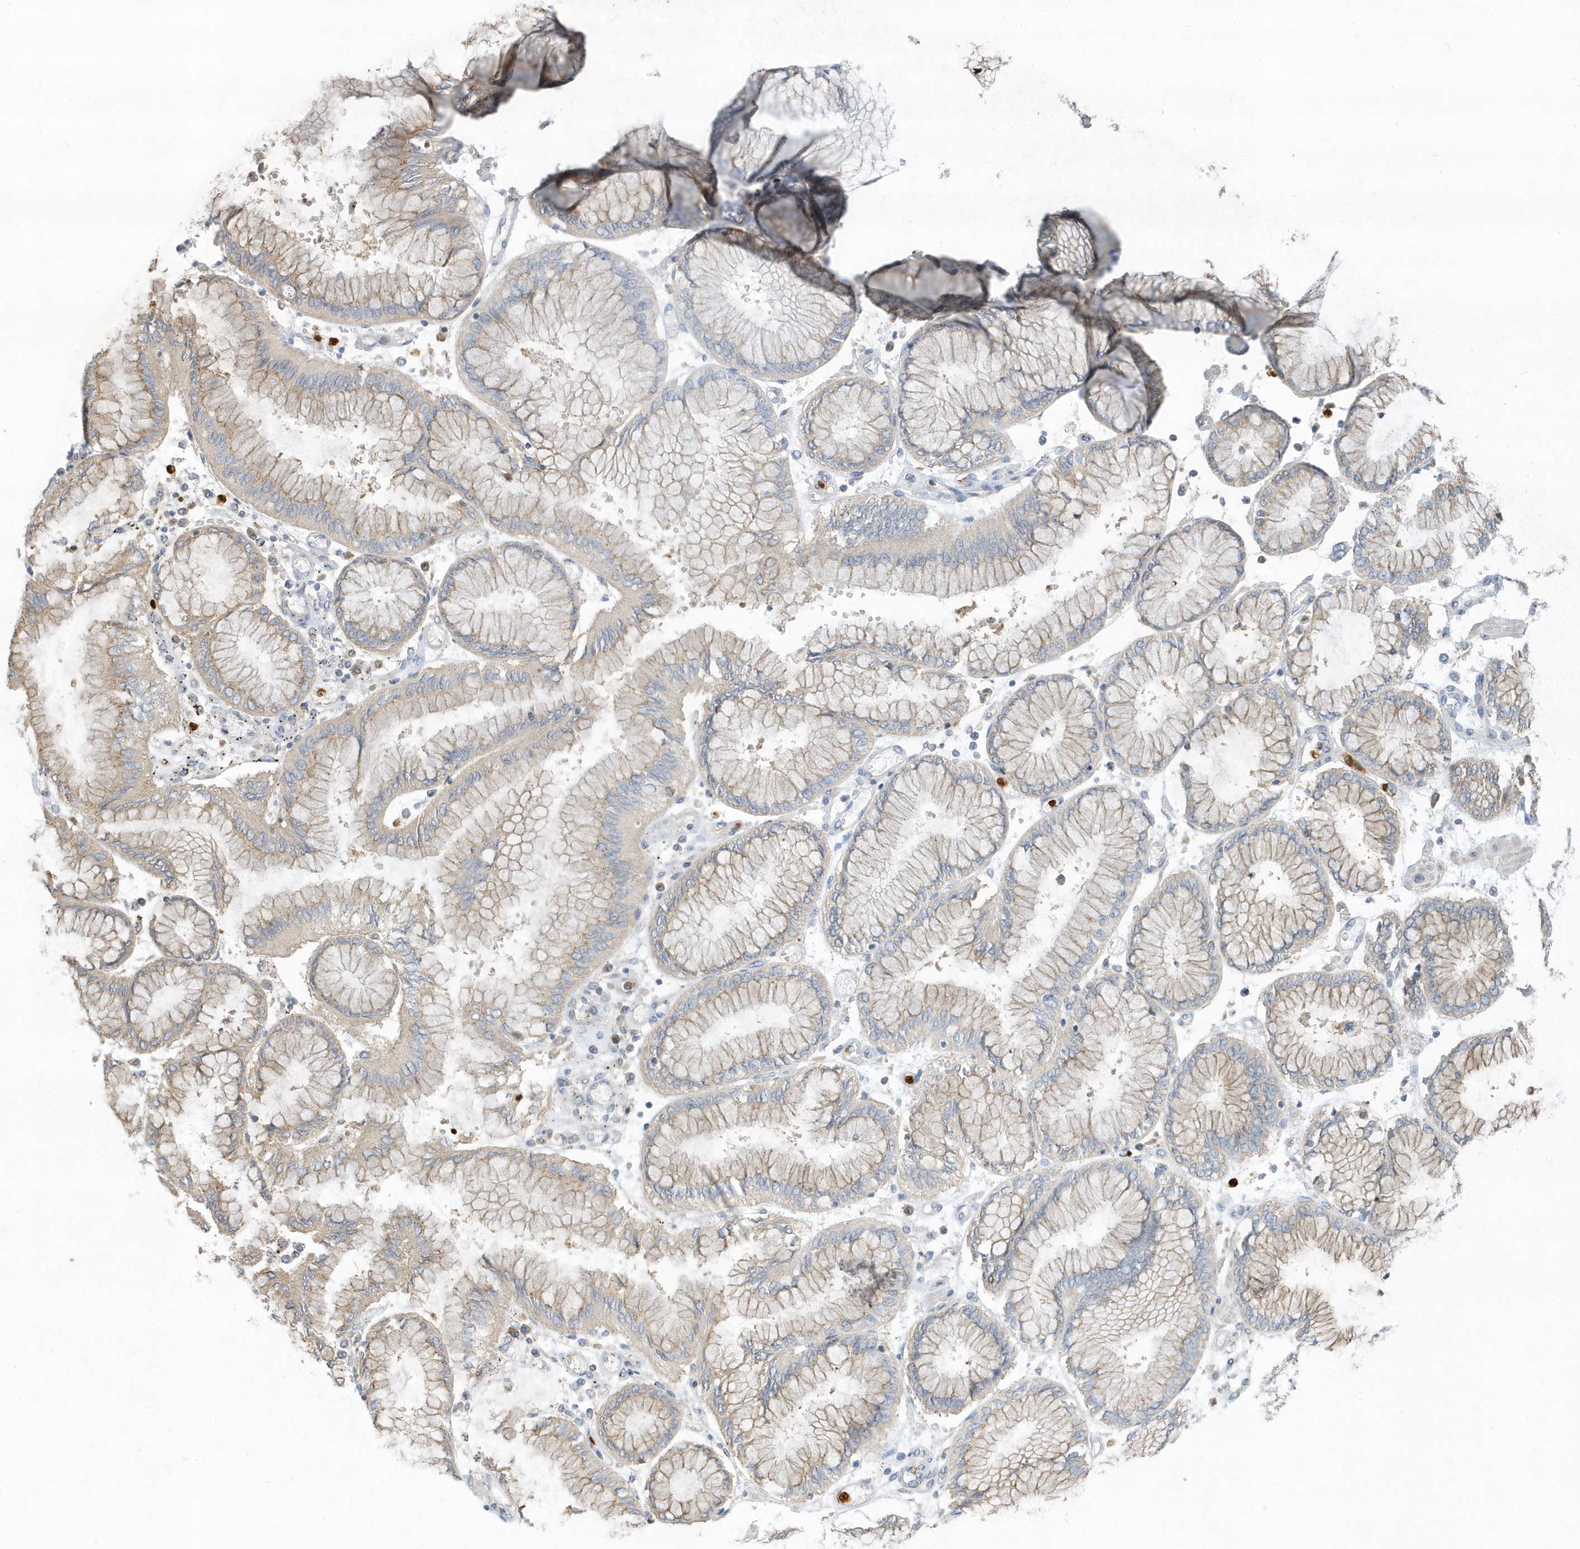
{"staining": {"intensity": "weak", "quantity": "25%-75%", "location": "cytoplasmic/membranous"}, "tissue": "stomach cancer", "cell_type": "Tumor cells", "image_type": "cancer", "snomed": [{"axis": "morphology", "description": "Adenocarcinoma, NOS"}, {"axis": "topography", "description": "Stomach"}], "caption": "Immunohistochemistry (IHC) of stomach cancer exhibits low levels of weak cytoplasmic/membranous expression in approximately 25%-75% of tumor cells. (DAB (3,3'-diaminobenzidine) = brown stain, brightfield microscopy at high magnification).", "gene": "DPP9", "patient": {"sex": "male", "age": 76}}